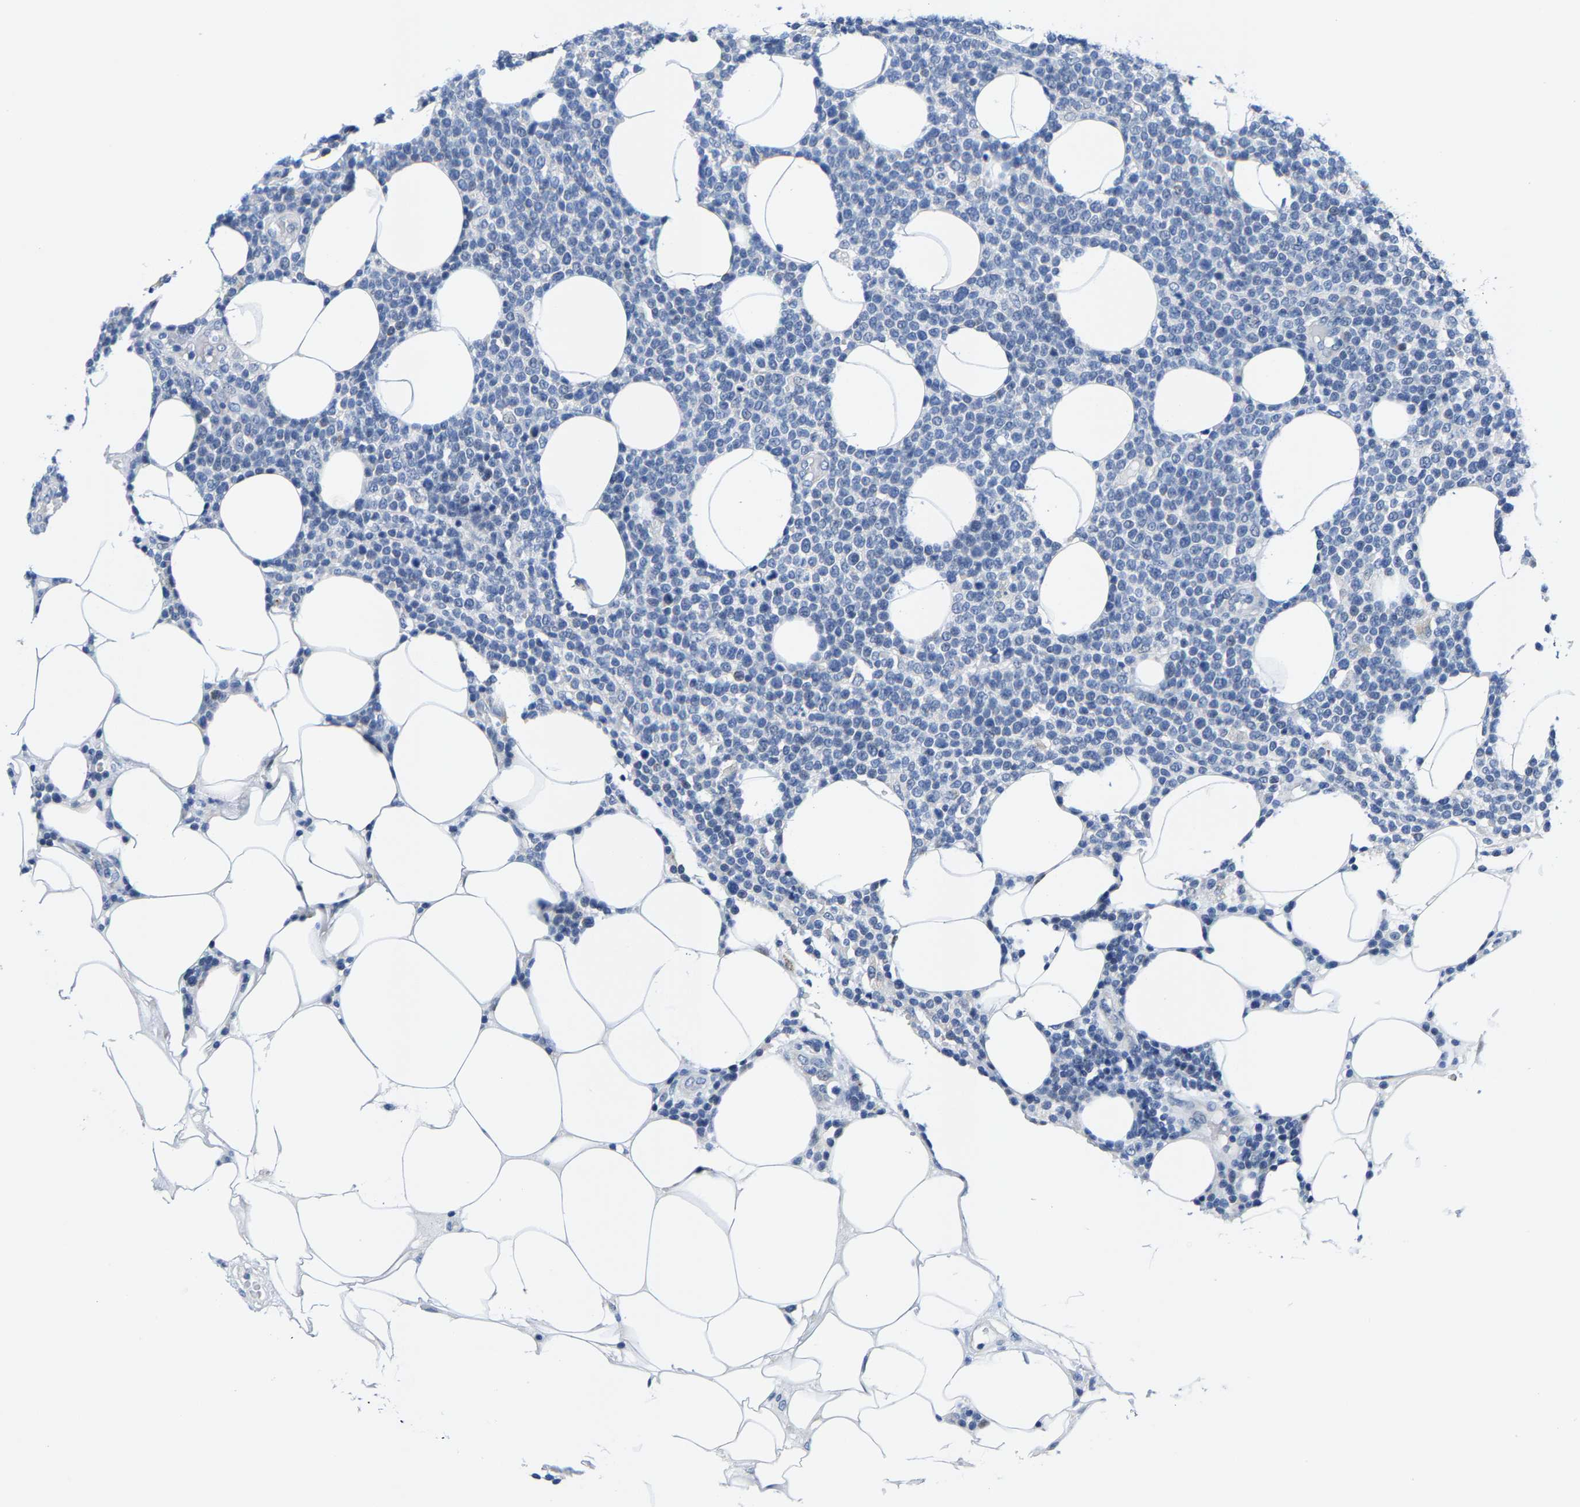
{"staining": {"intensity": "negative", "quantity": "none", "location": "none"}, "tissue": "lymphoma", "cell_type": "Tumor cells", "image_type": "cancer", "snomed": [{"axis": "morphology", "description": "Malignant lymphoma, non-Hodgkin's type, High grade"}, {"axis": "topography", "description": "Lymph node"}], "caption": "High power microscopy image of an IHC photomicrograph of high-grade malignant lymphoma, non-Hodgkin's type, revealing no significant expression in tumor cells. (DAB (3,3'-diaminobenzidine) immunohistochemistry (IHC) visualized using brightfield microscopy, high magnification).", "gene": "KLHL1", "patient": {"sex": "male", "age": 61}}